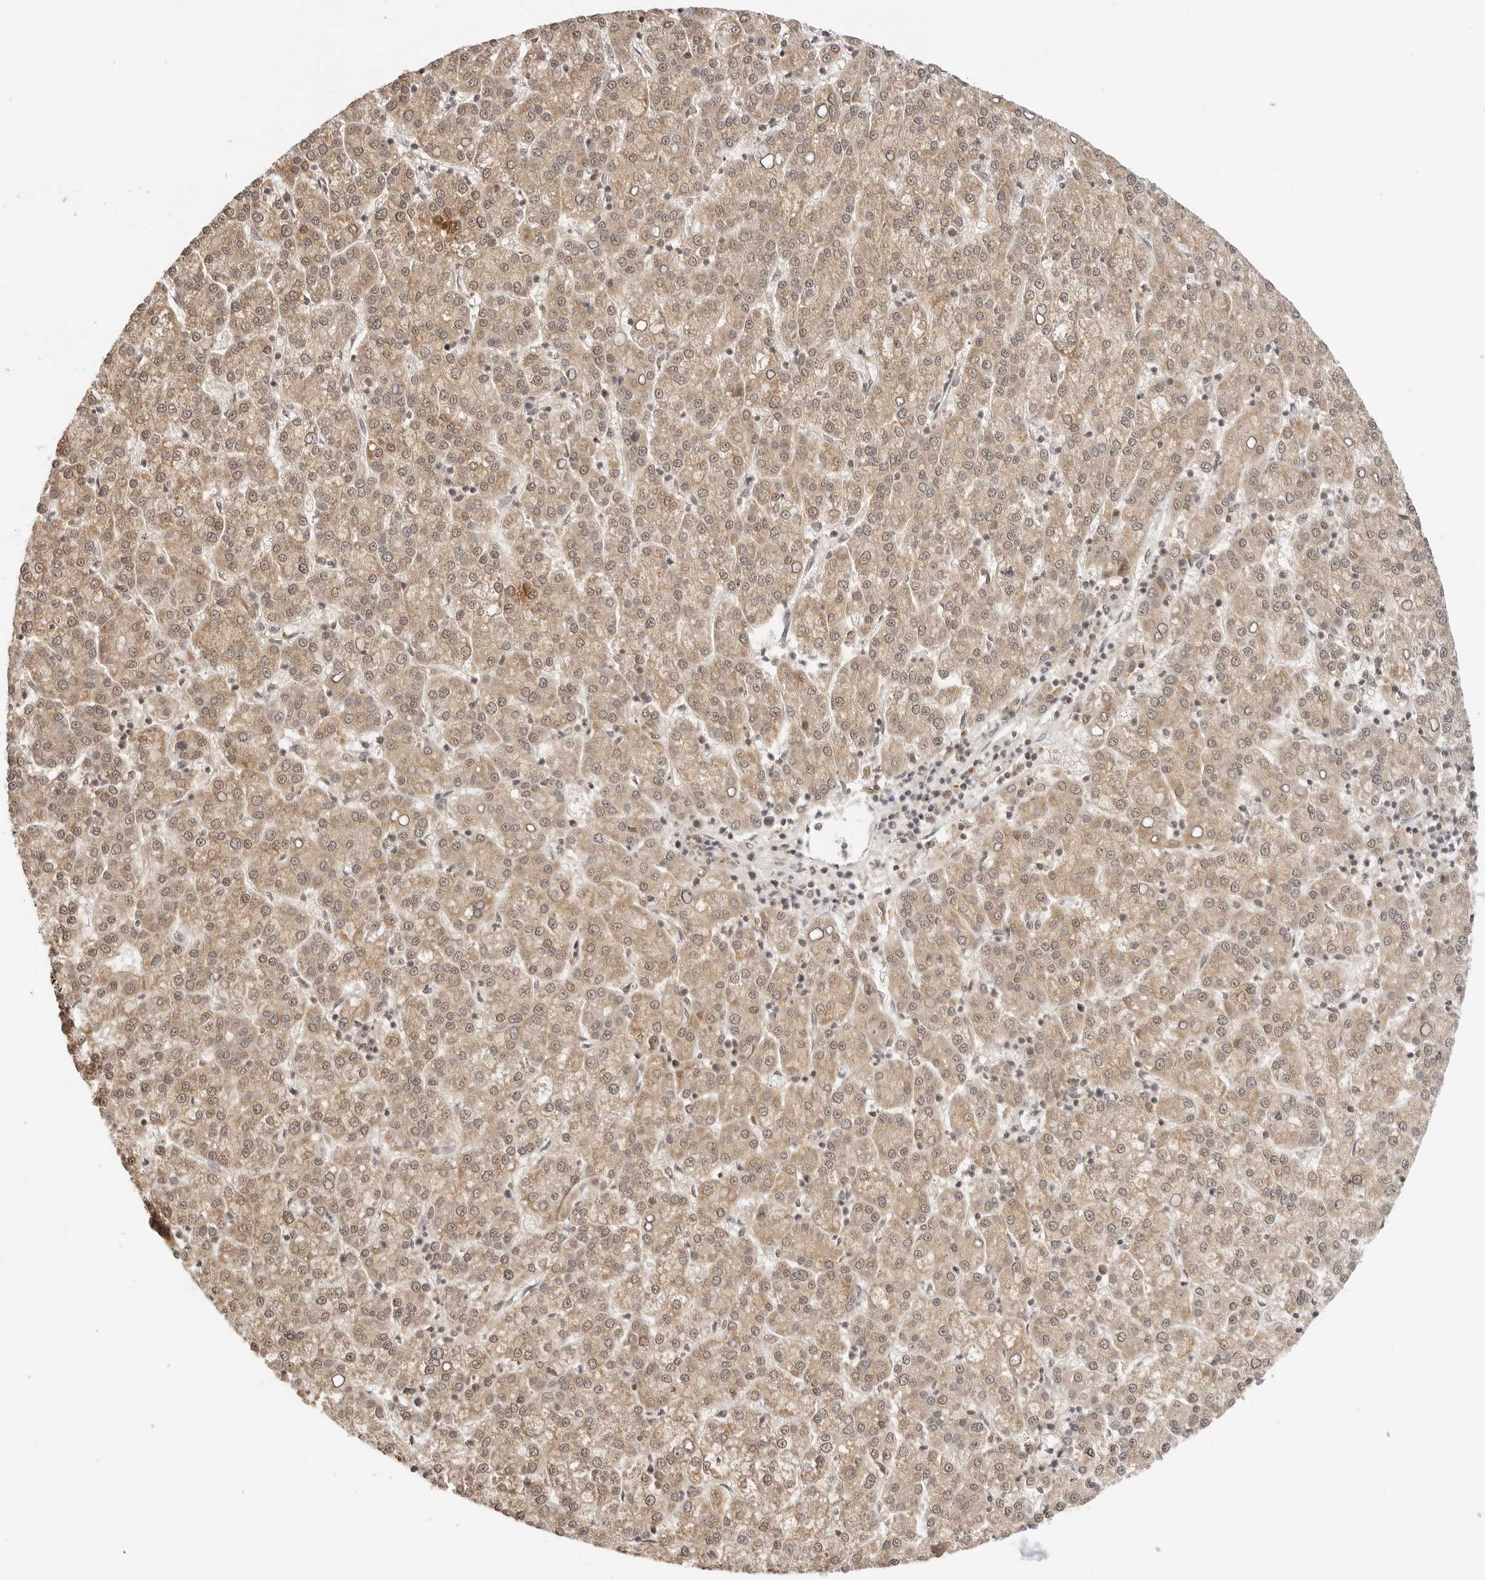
{"staining": {"intensity": "weak", "quantity": ">75%", "location": "cytoplasmic/membranous,nuclear"}, "tissue": "liver cancer", "cell_type": "Tumor cells", "image_type": "cancer", "snomed": [{"axis": "morphology", "description": "Carcinoma, Hepatocellular, NOS"}, {"axis": "topography", "description": "Liver"}], "caption": "Weak cytoplasmic/membranous and nuclear expression for a protein is seen in about >75% of tumor cells of liver cancer using immunohistochemistry.", "gene": "GPR34", "patient": {"sex": "female", "age": 58}}